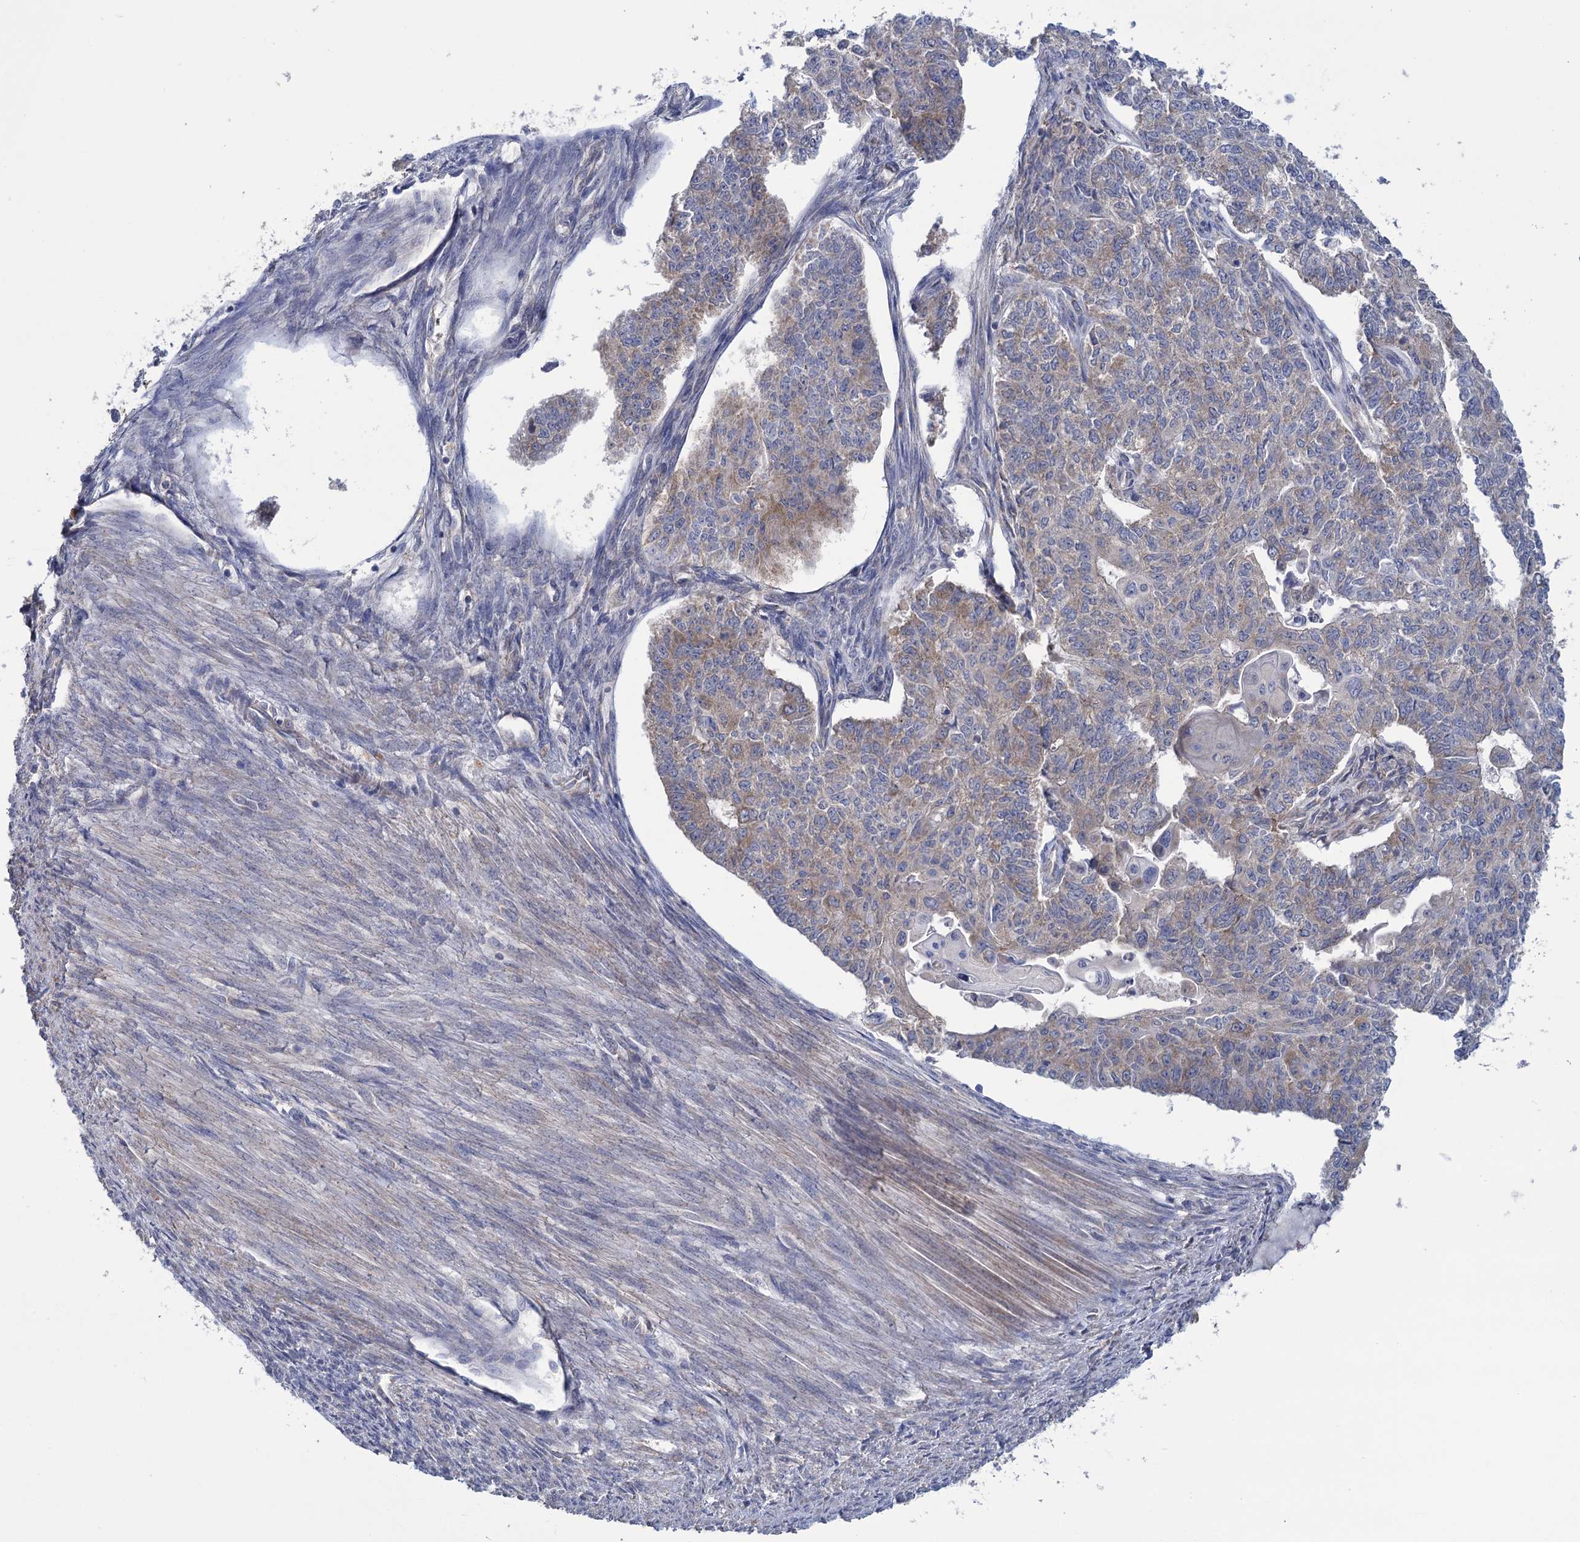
{"staining": {"intensity": "moderate", "quantity": "<25%", "location": "cytoplasmic/membranous"}, "tissue": "endometrial cancer", "cell_type": "Tumor cells", "image_type": "cancer", "snomed": [{"axis": "morphology", "description": "Adenocarcinoma, NOS"}, {"axis": "topography", "description": "Endometrium"}], "caption": "Human endometrial adenocarcinoma stained for a protein (brown) exhibits moderate cytoplasmic/membranous positive positivity in about <25% of tumor cells.", "gene": "GSTM2", "patient": {"sex": "female", "age": 32}}